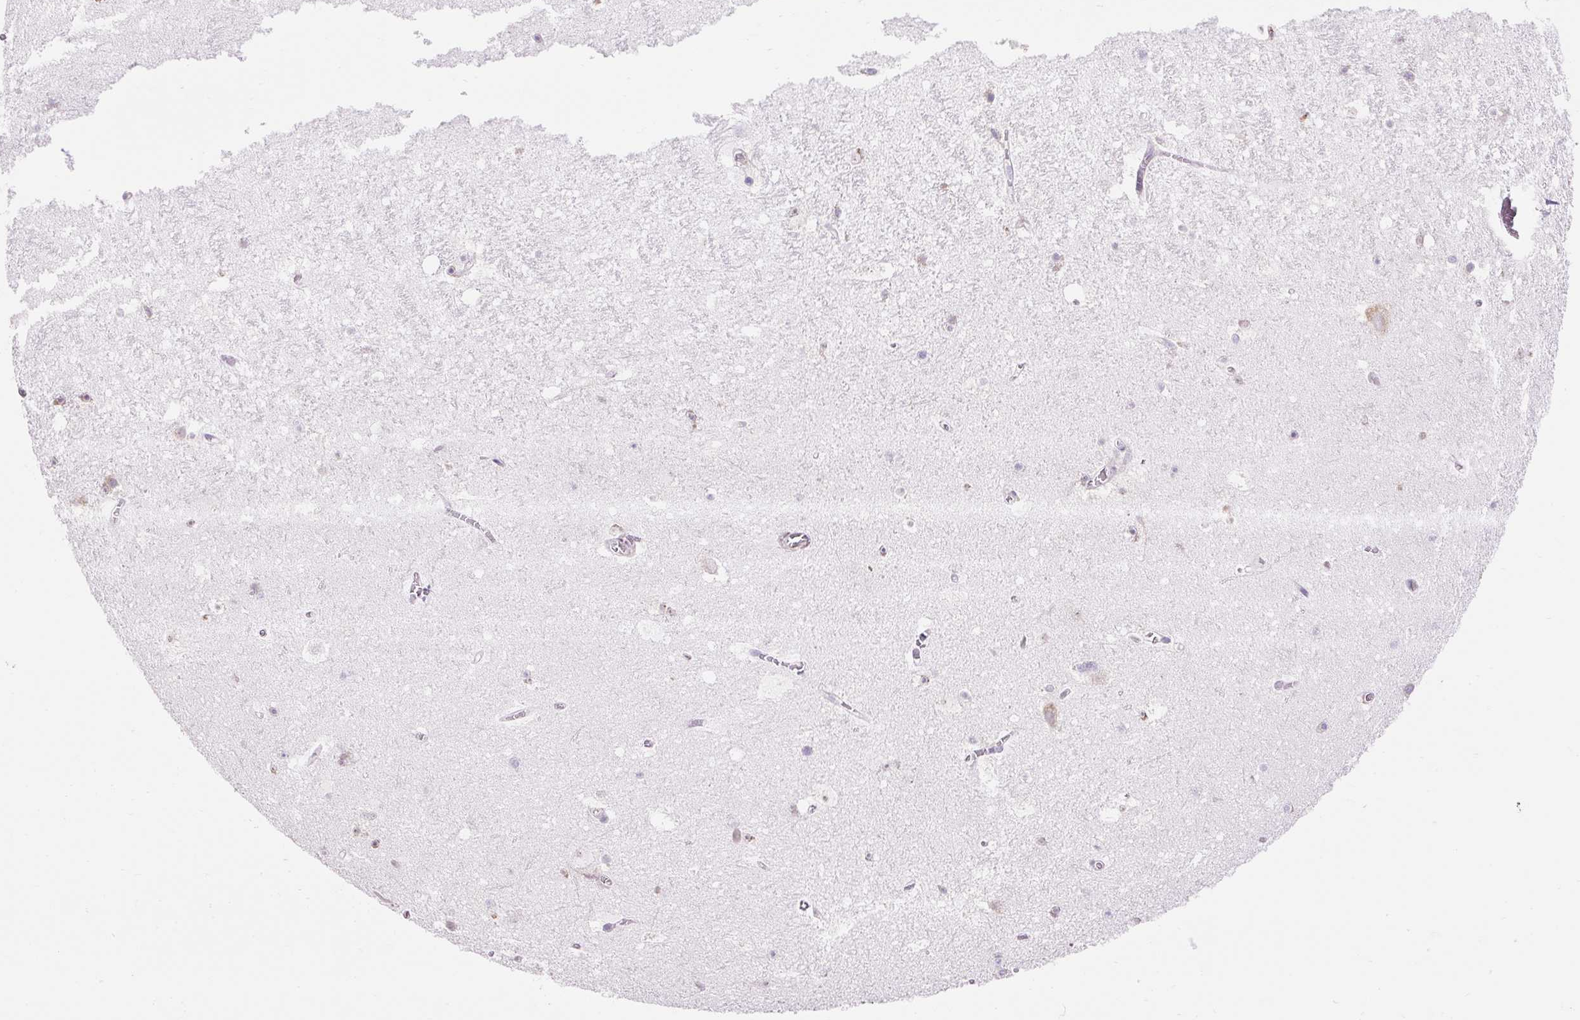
{"staining": {"intensity": "weak", "quantity": "<25%", "location": "cytoplasmic/membranous"}, "tissue": "hippocampus", "cell_type": "Glial cells", "image_type": "normal", "snomed": [{"axis": "morphology", "description": "Normal tissue, NOS"}, {"axis": "topography", "description": "Hippocampus"}], "caption": "The histopathology image displays no significant expression in glial cells of hippocampus.", "gene": "GPR45", "patient": {"sex": "female", "age": 42}}